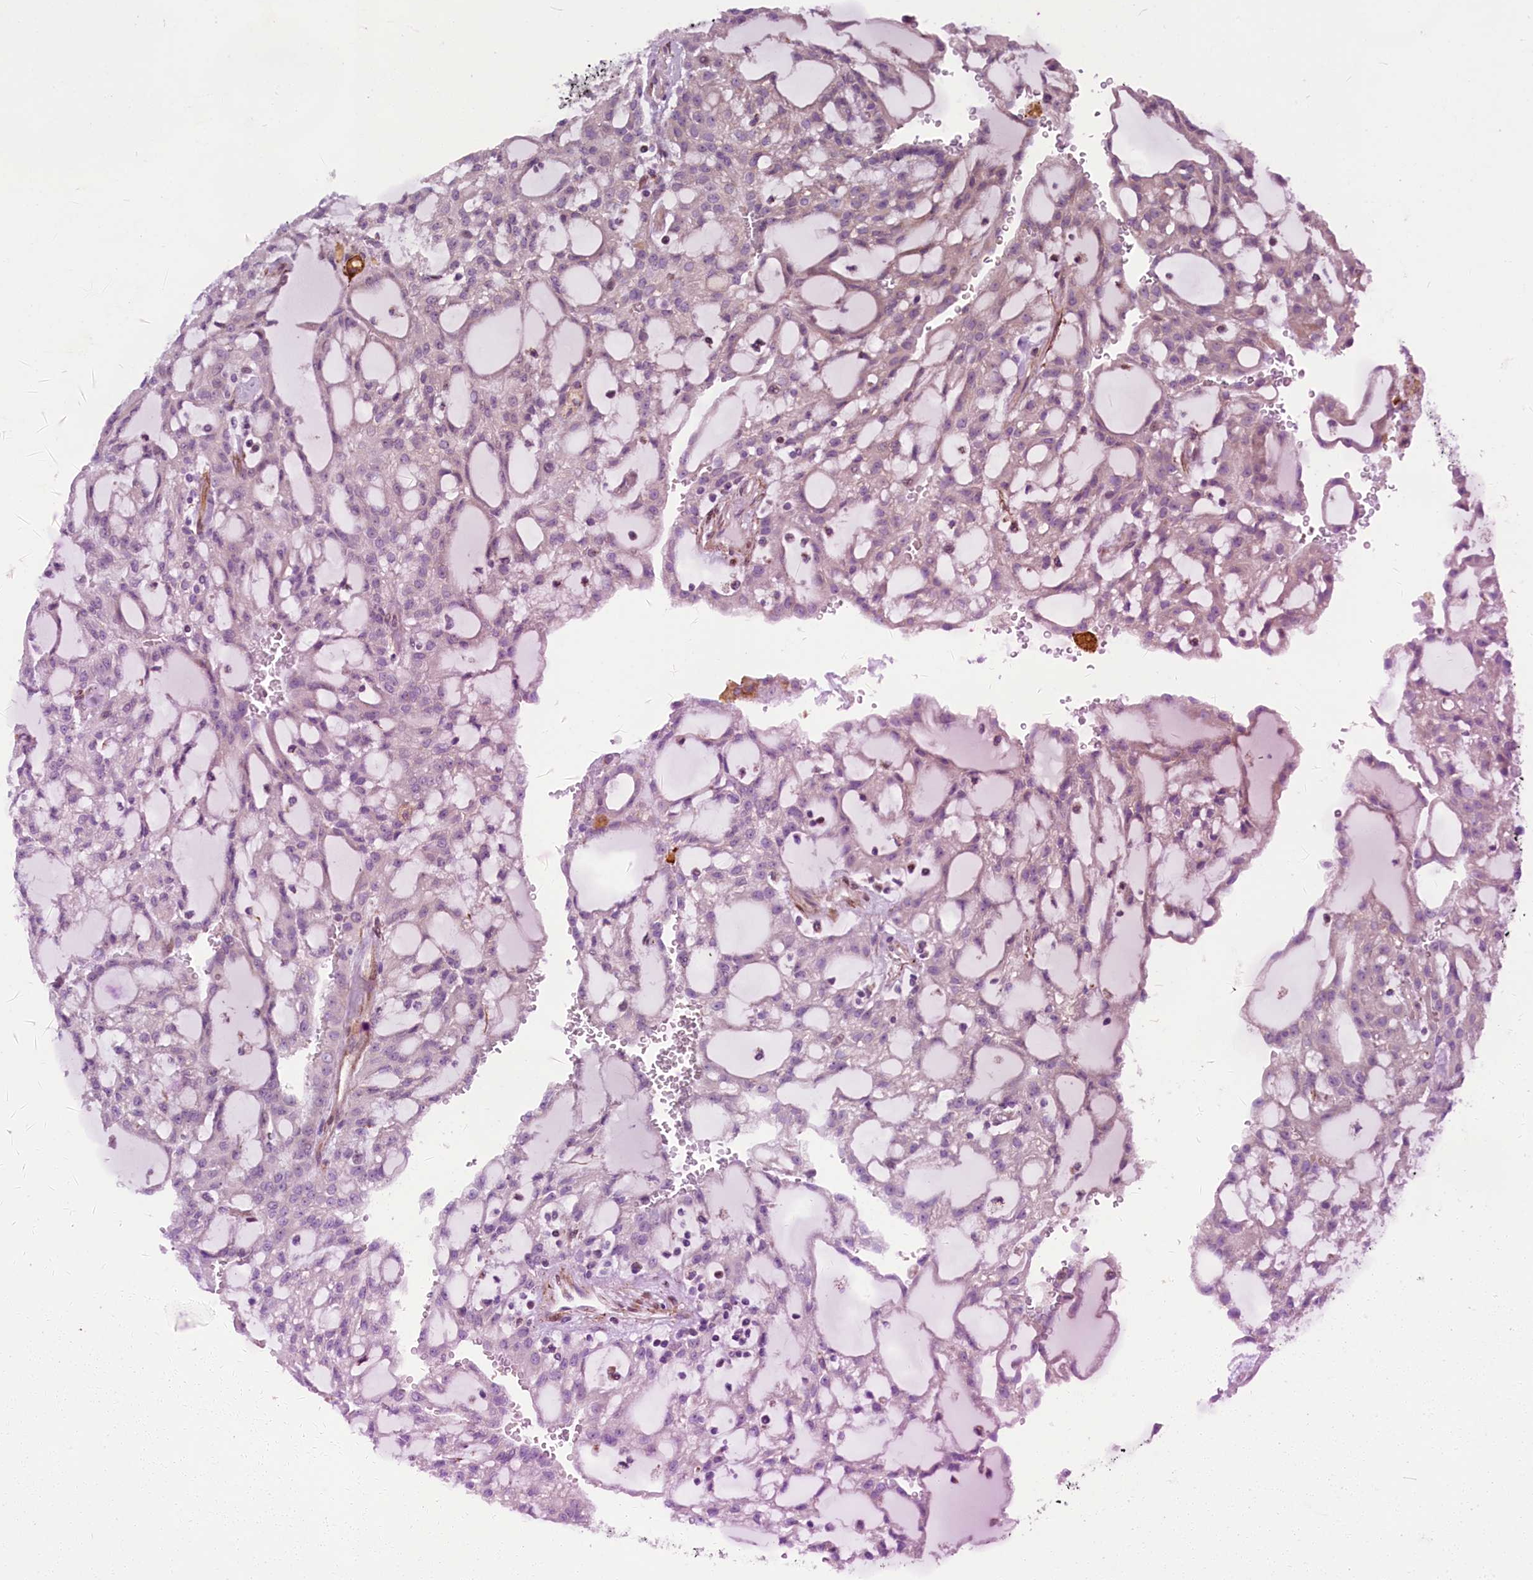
{"staining": {"intensity": "negative", "quantity": "none", "location": "none"}, "tissue": "renal cancer", "cell_type": "Tumor cells", "image_type": "cancer", "snomed": [{"axis": "morphology", "description": "Adenocarcinoma, NOS"}, {"axis": "topography", "description": "Kidney"}], "caption": "Immunohistochemical staining of human renal adenocarcinoma reveals no significant staining in tumor cells. (DAB immunohistochemistry, high magnification).", "gene": "MIEF2", "patient": {"sex": "male", "age": 63}}